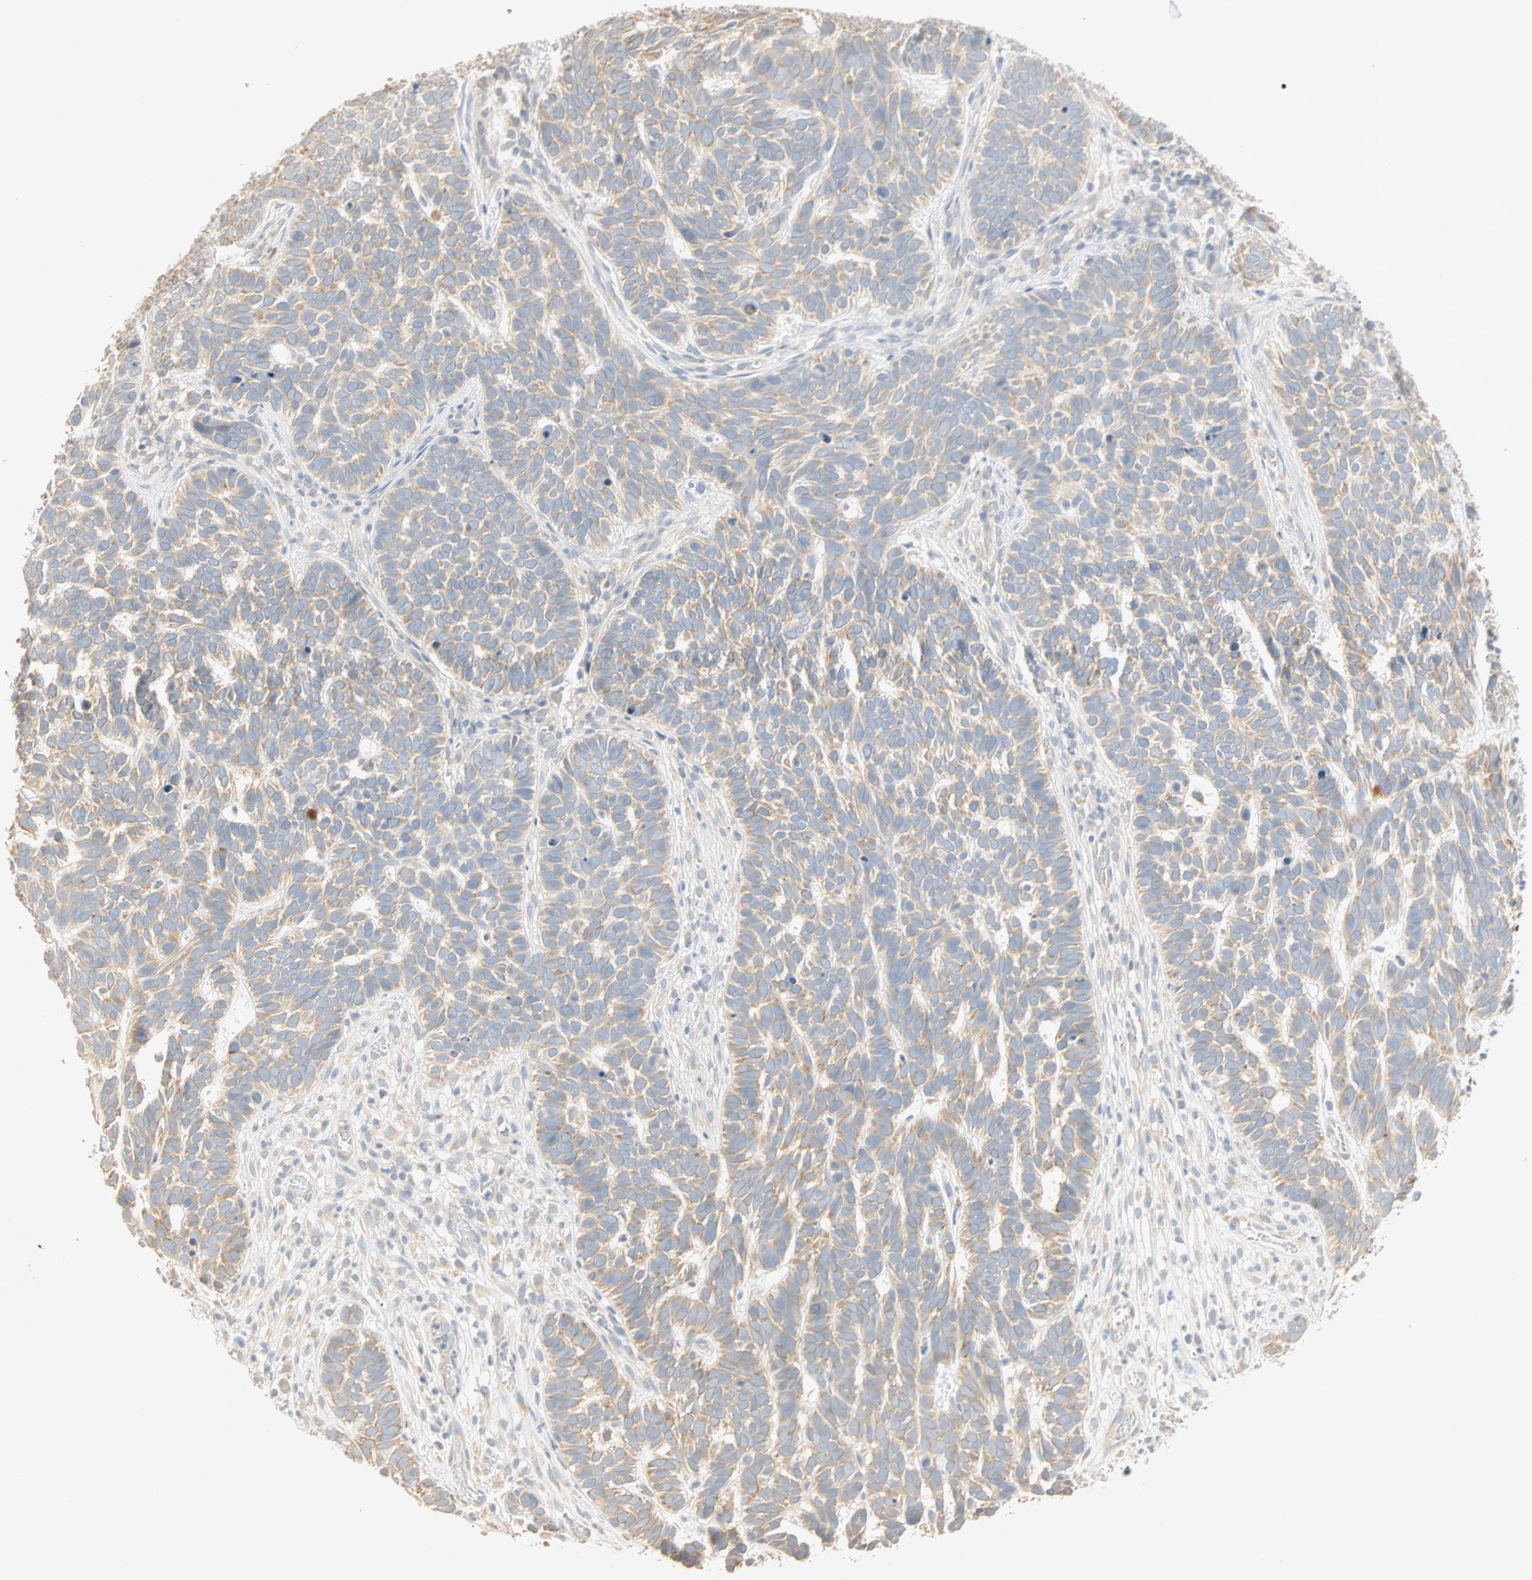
{"staining": {"intensity": "weak", "quantity": "25%-75%", "location": "cytoplasmic/membranous"}, "tissue": "skin cancer", "cell_type": "Tumor cells", "image_type": "cancer", "snomed": [{"axis": "morphology", "description": "Basal cell carcinoma"}, {"axis": "topography", "description": "Skin"}], "caption": "Brown immunohistochemical staining in skin cancer (basal cell carcinoma) demonstrates weak cytoplasmic/membranous staining in approximately 25%-75% of tumor cells.", "gene": "SELENBP1", "patient": {"sex": "male", "age": 87}}